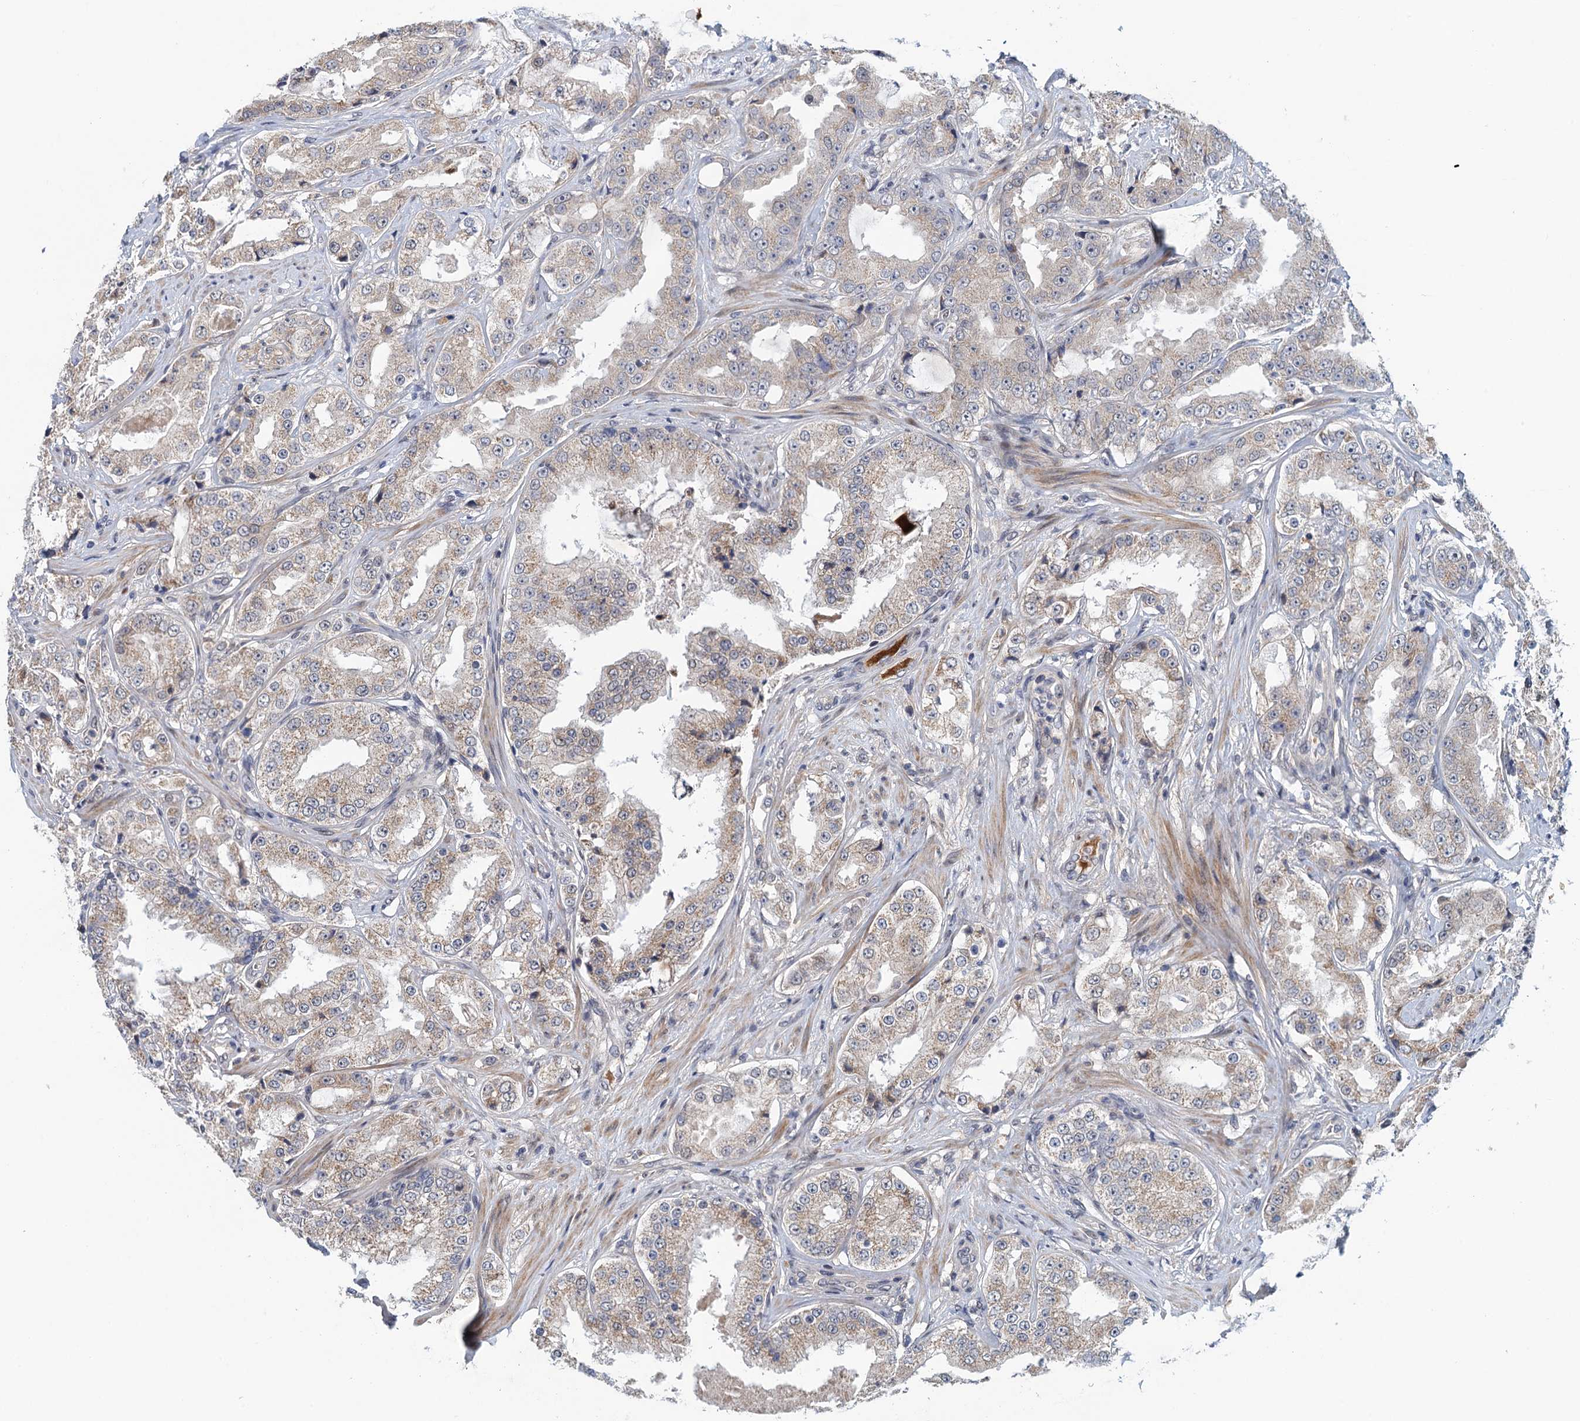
{"staining": {"intensity": "weak", "quantity": "<25%", "location": "cytoplasmic/membranous"}, "tissue": "prostate cancer", "cell_type": "Tumor cells", "image_type": "cancer", "snomed": [{"axis": "morphology", "description": "Adenocarcinoma, High grade"}, {"axis": "topography", "description": "Prostate"}], "caption": "This is a micrograph of immunohistochemistry staining of prostate cancer (adenocarcinoma (high-grade)), which shows no positivity in tumor cells.", "gene": "MDM1", "patient": {"sex": "male", "age": 73}}